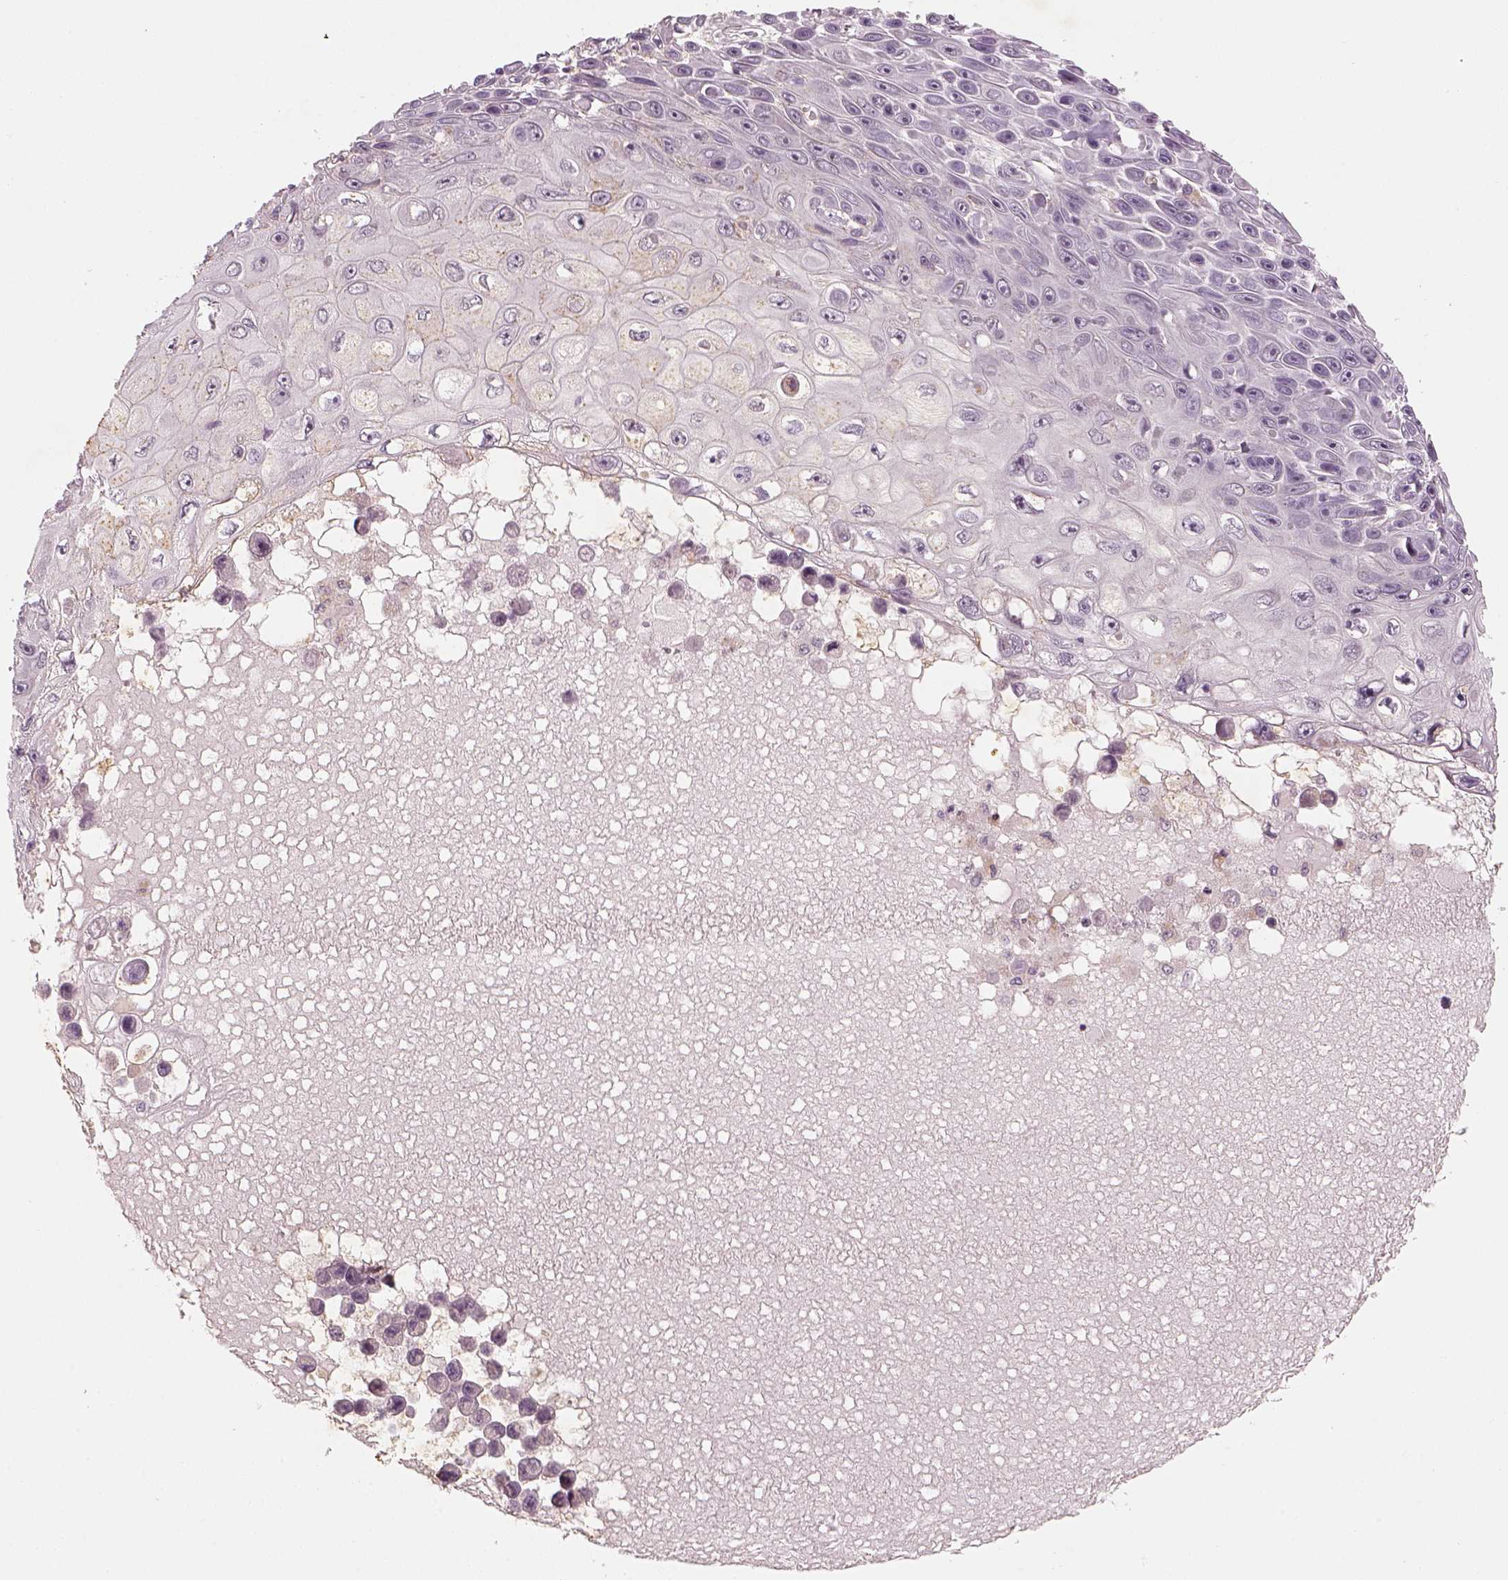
{"staining": {"intensity": "negative", "quantity": "none", "location": "none"}, "tissue": "skin cancer", "cell_type": "Tumor cells", "image_type": "cancer", "snomed": [{"axis": "morphology", "description": "Squamous cell carcinoma, NOS"}, {"axis": "topography", "description": "Skin"}], "caption": "Immunohistochemistry of human skin squamous cell carcinoma shows no expression in tumor cells.", "gene": "GDNF", "patient": {"sex": "male", "age": 82}}